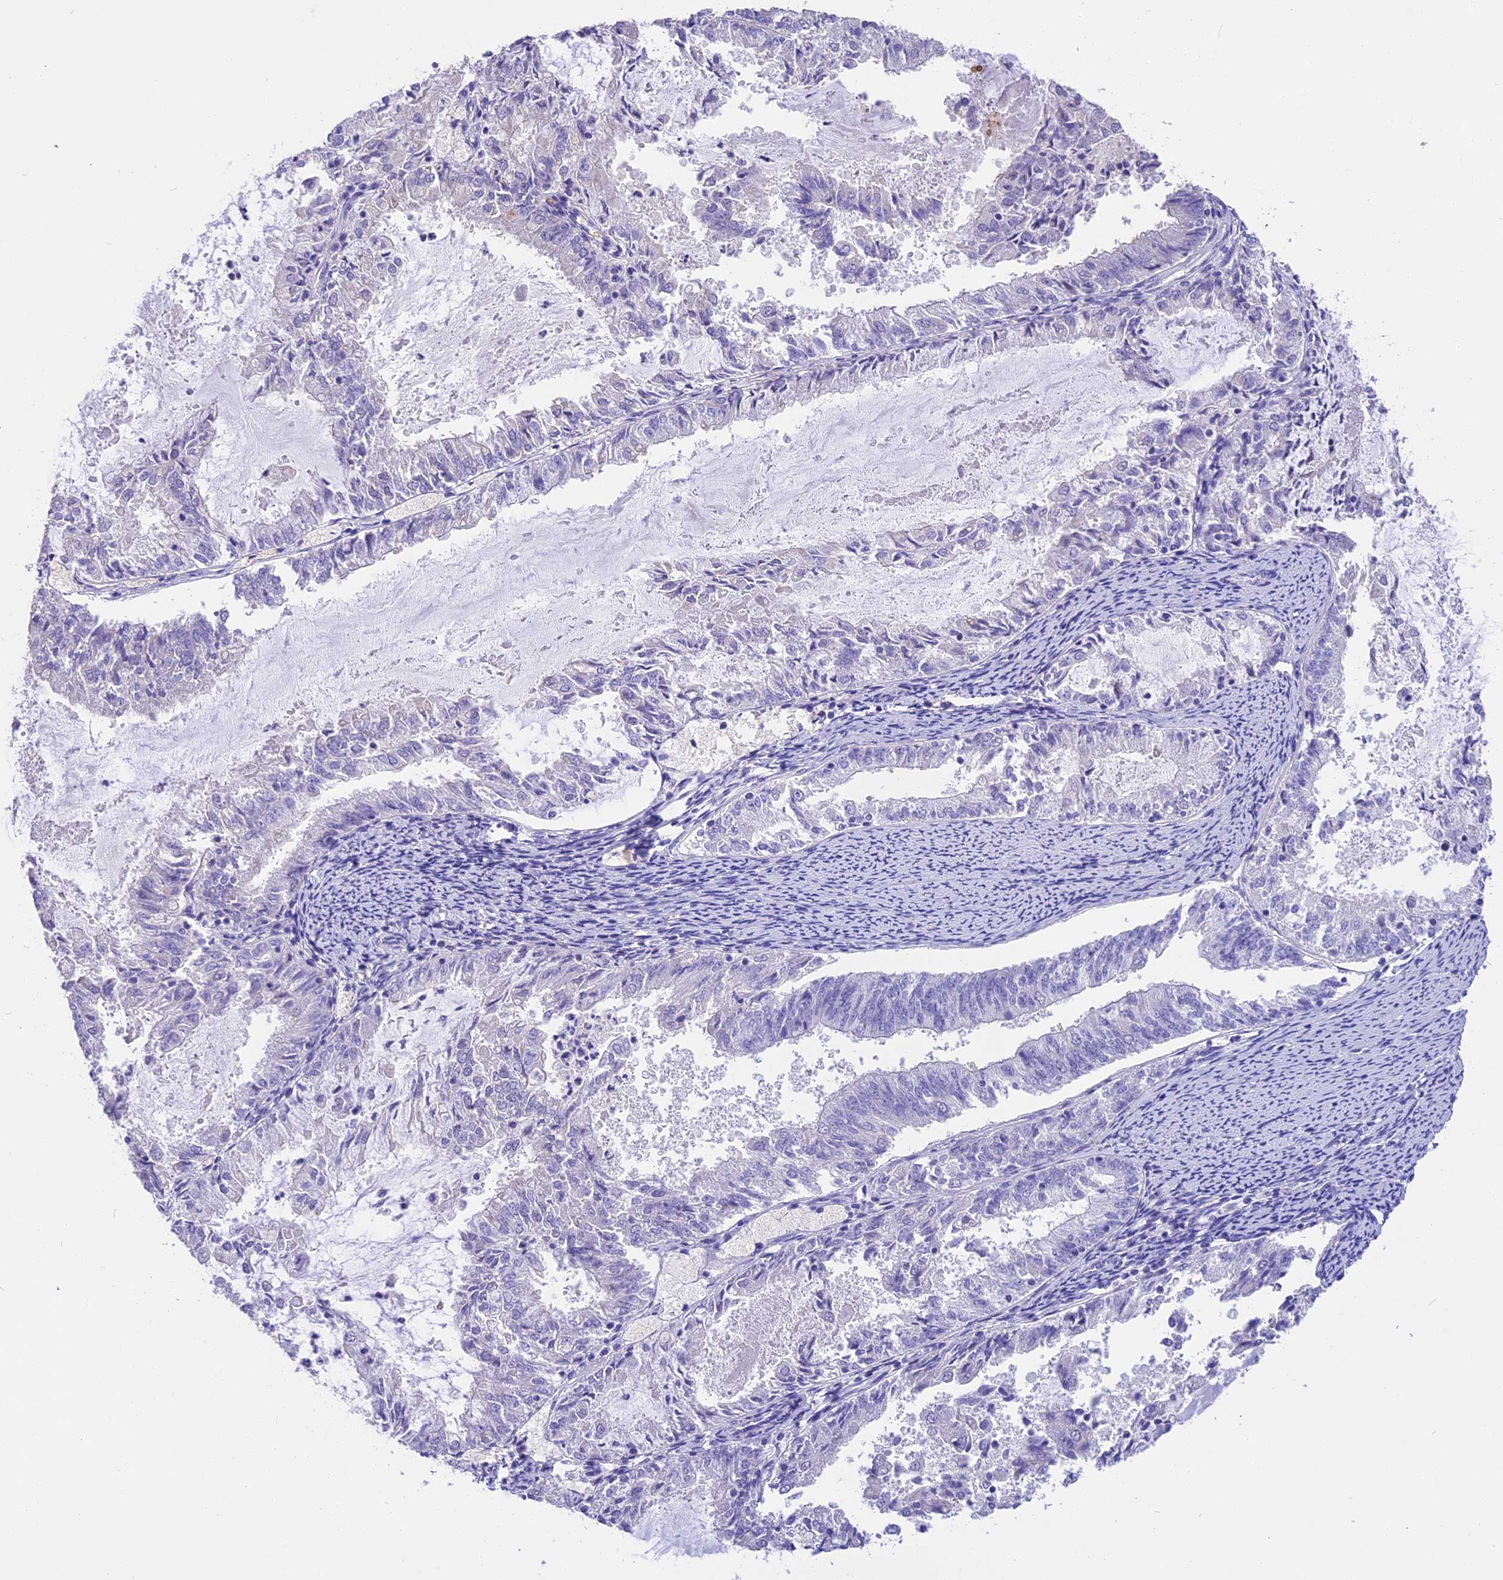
{"staining": {"intensity": "negative", "quantity": "none", "location": "none"}, "tissue": "endometrial cancer", "cell_type": "Tumor cells", "image_type": "cancer", "snomed": [{"axis": "morphology", "description": "Adenocarcinoma, NOS"}, {"axis": "topography", "description": "Endometrium"}], "caption": "There is no significant staining in tumor cells of adenocarcinoma (endometrial).", "gene": "TNNC2", "patient": {"sex": "female", "age": 57}}